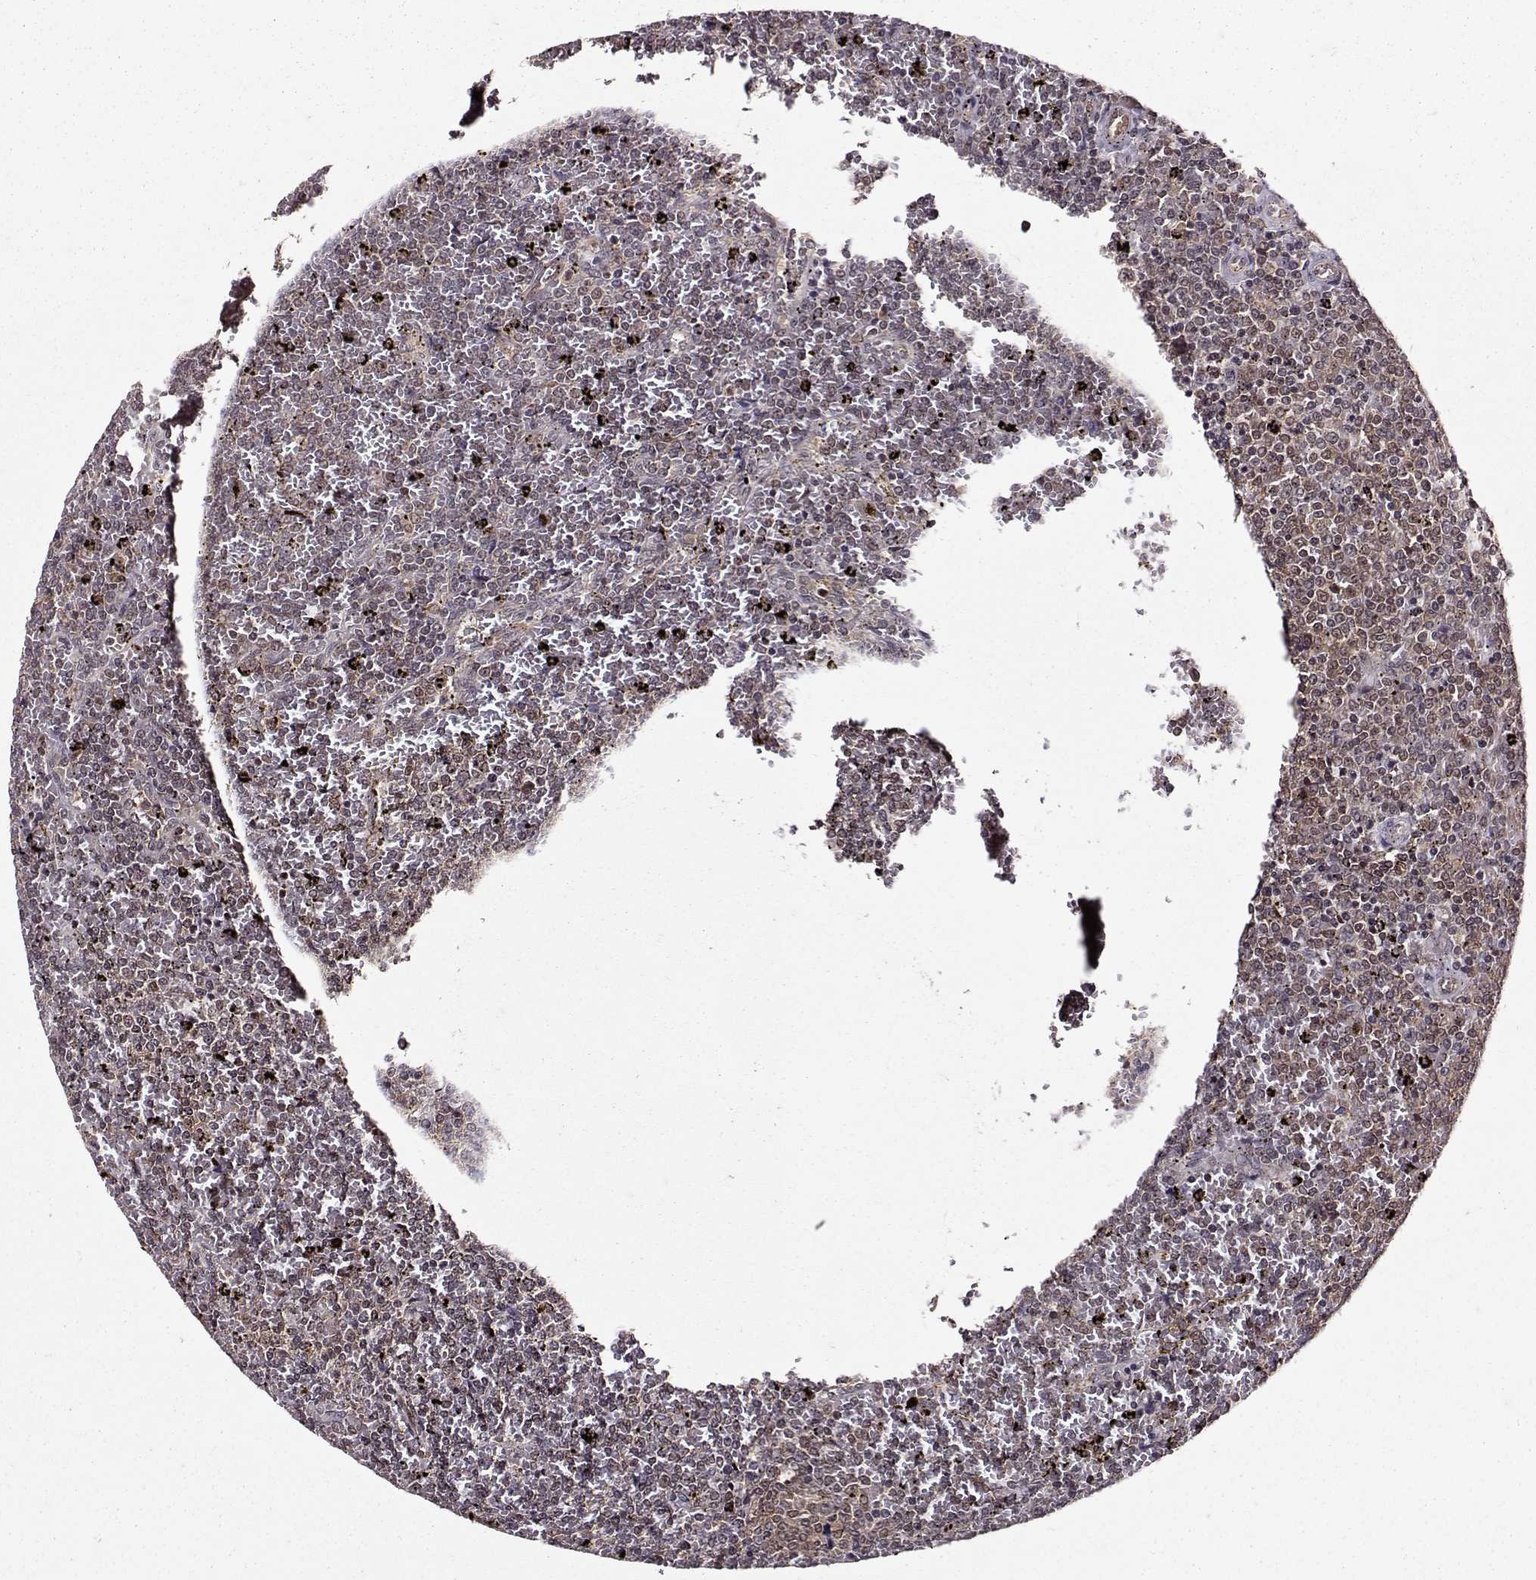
{"staining": {"intensity": "negative", "quantity": "none", "location": "none"}, "tissue": "lymphoma", "cell_type": "Tumor cells", "image_type": "cancer", "snomed": [{"axis": "morphology", "description": "Malignant lymphoma, non-Hodgkin's type, Low grade"}, {"axis": "topography", "description": "Spleen"}], "caption": "The micrograph displays no significant expression in tumor cells of low-grade malignant lymphoma, non-Hodgkin's type.", "gene": "PPP2R2A", "patient": {"sex": "female", "age": 77}}